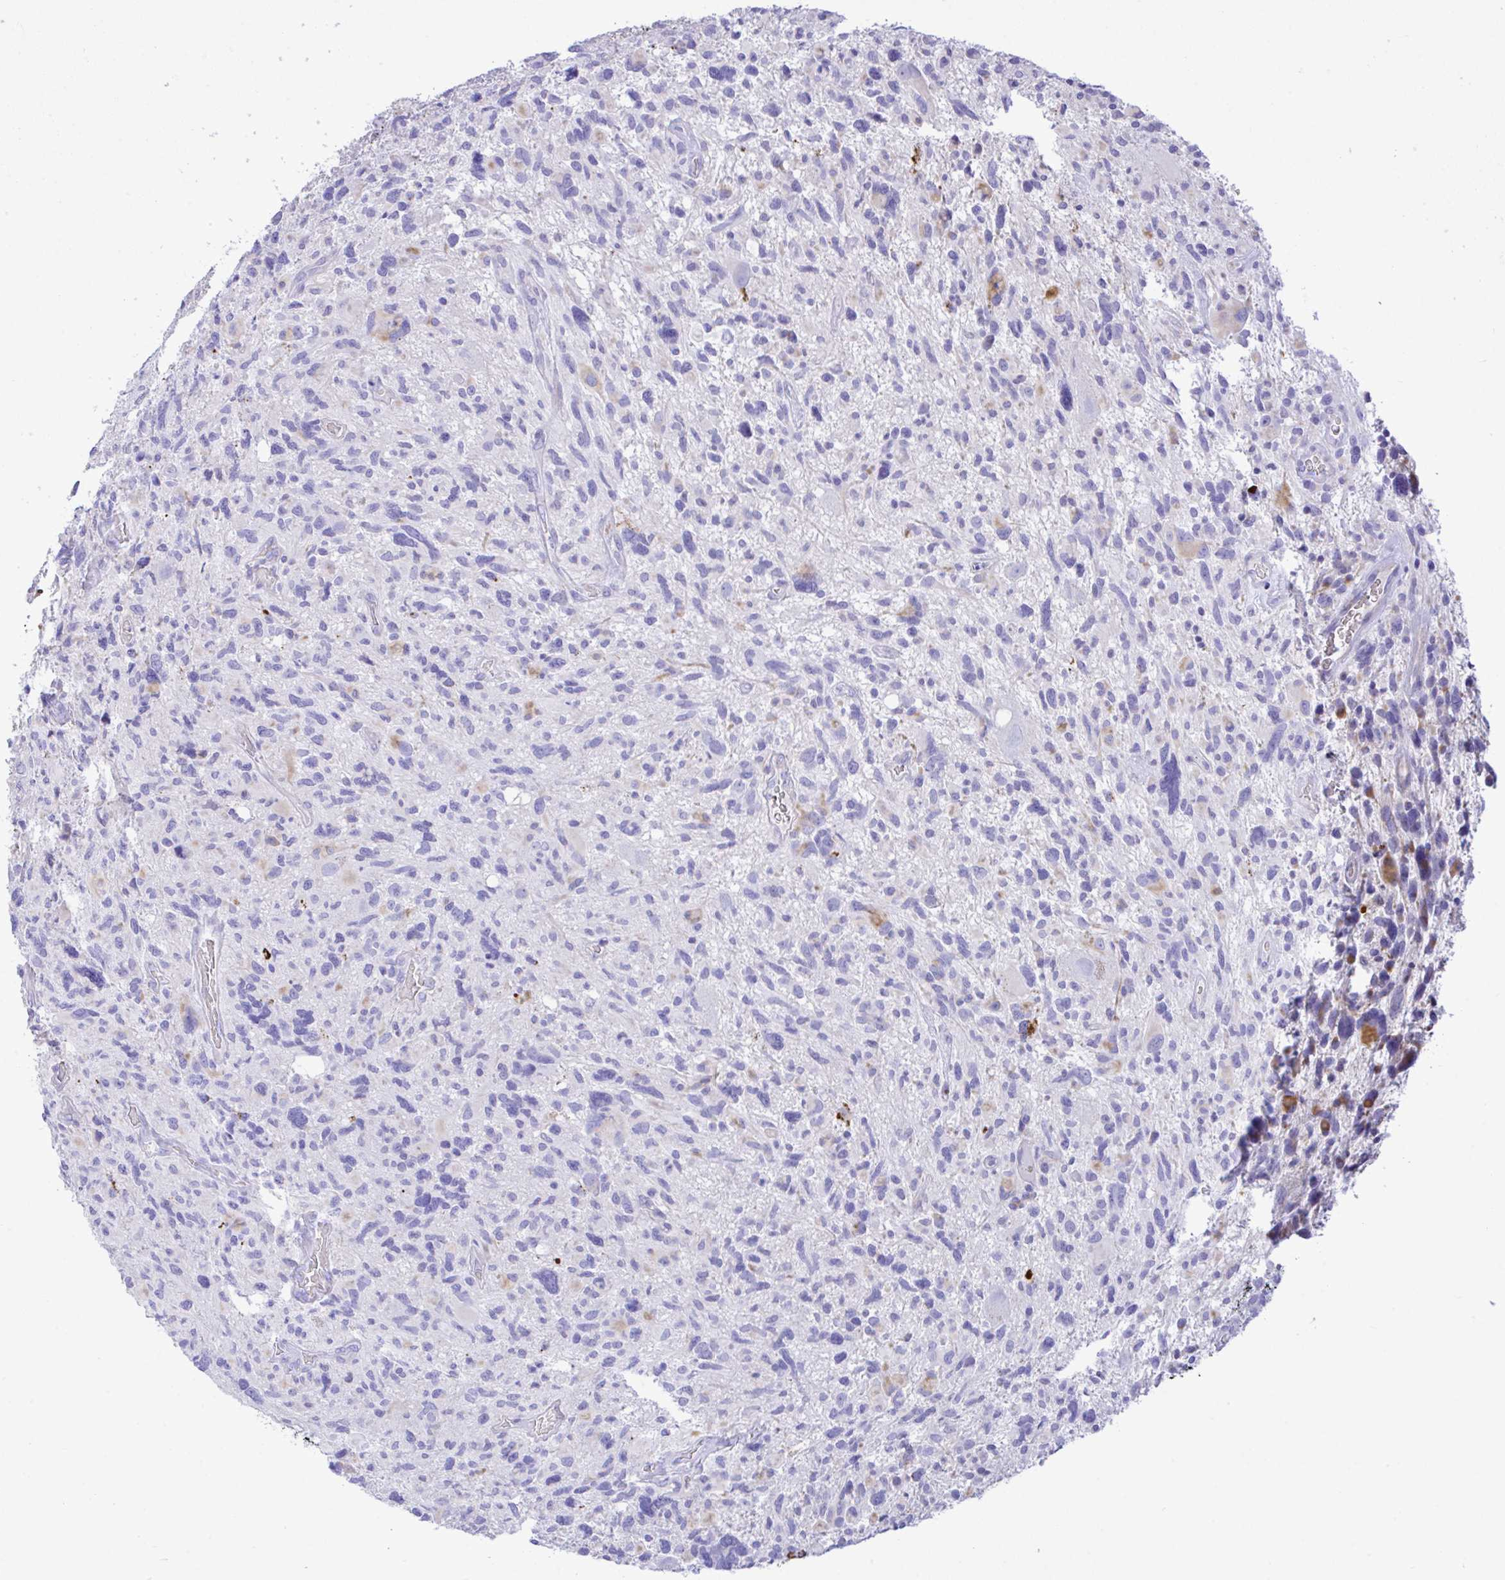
{"staining": {"intensity": "negative", "quantity": "none", "location": "none"}, "tissue": "glioma", "cell_type": "Tumor cells", "image_type": "cancer", "snomed": [{"axis": "morphology", "description": "Glioma, malignant, High grade"}, {"axis": "topography", "description": "Brain"}], "caption": "A photomicrograph of glioma stained for a protein displays no brown staining in tumor cells. (DAB immunohistochemistry visualized using brightfield microscopy, high magnification).", "gene": "ZNF221", "patient": {"sex": "male", "age": 49}}